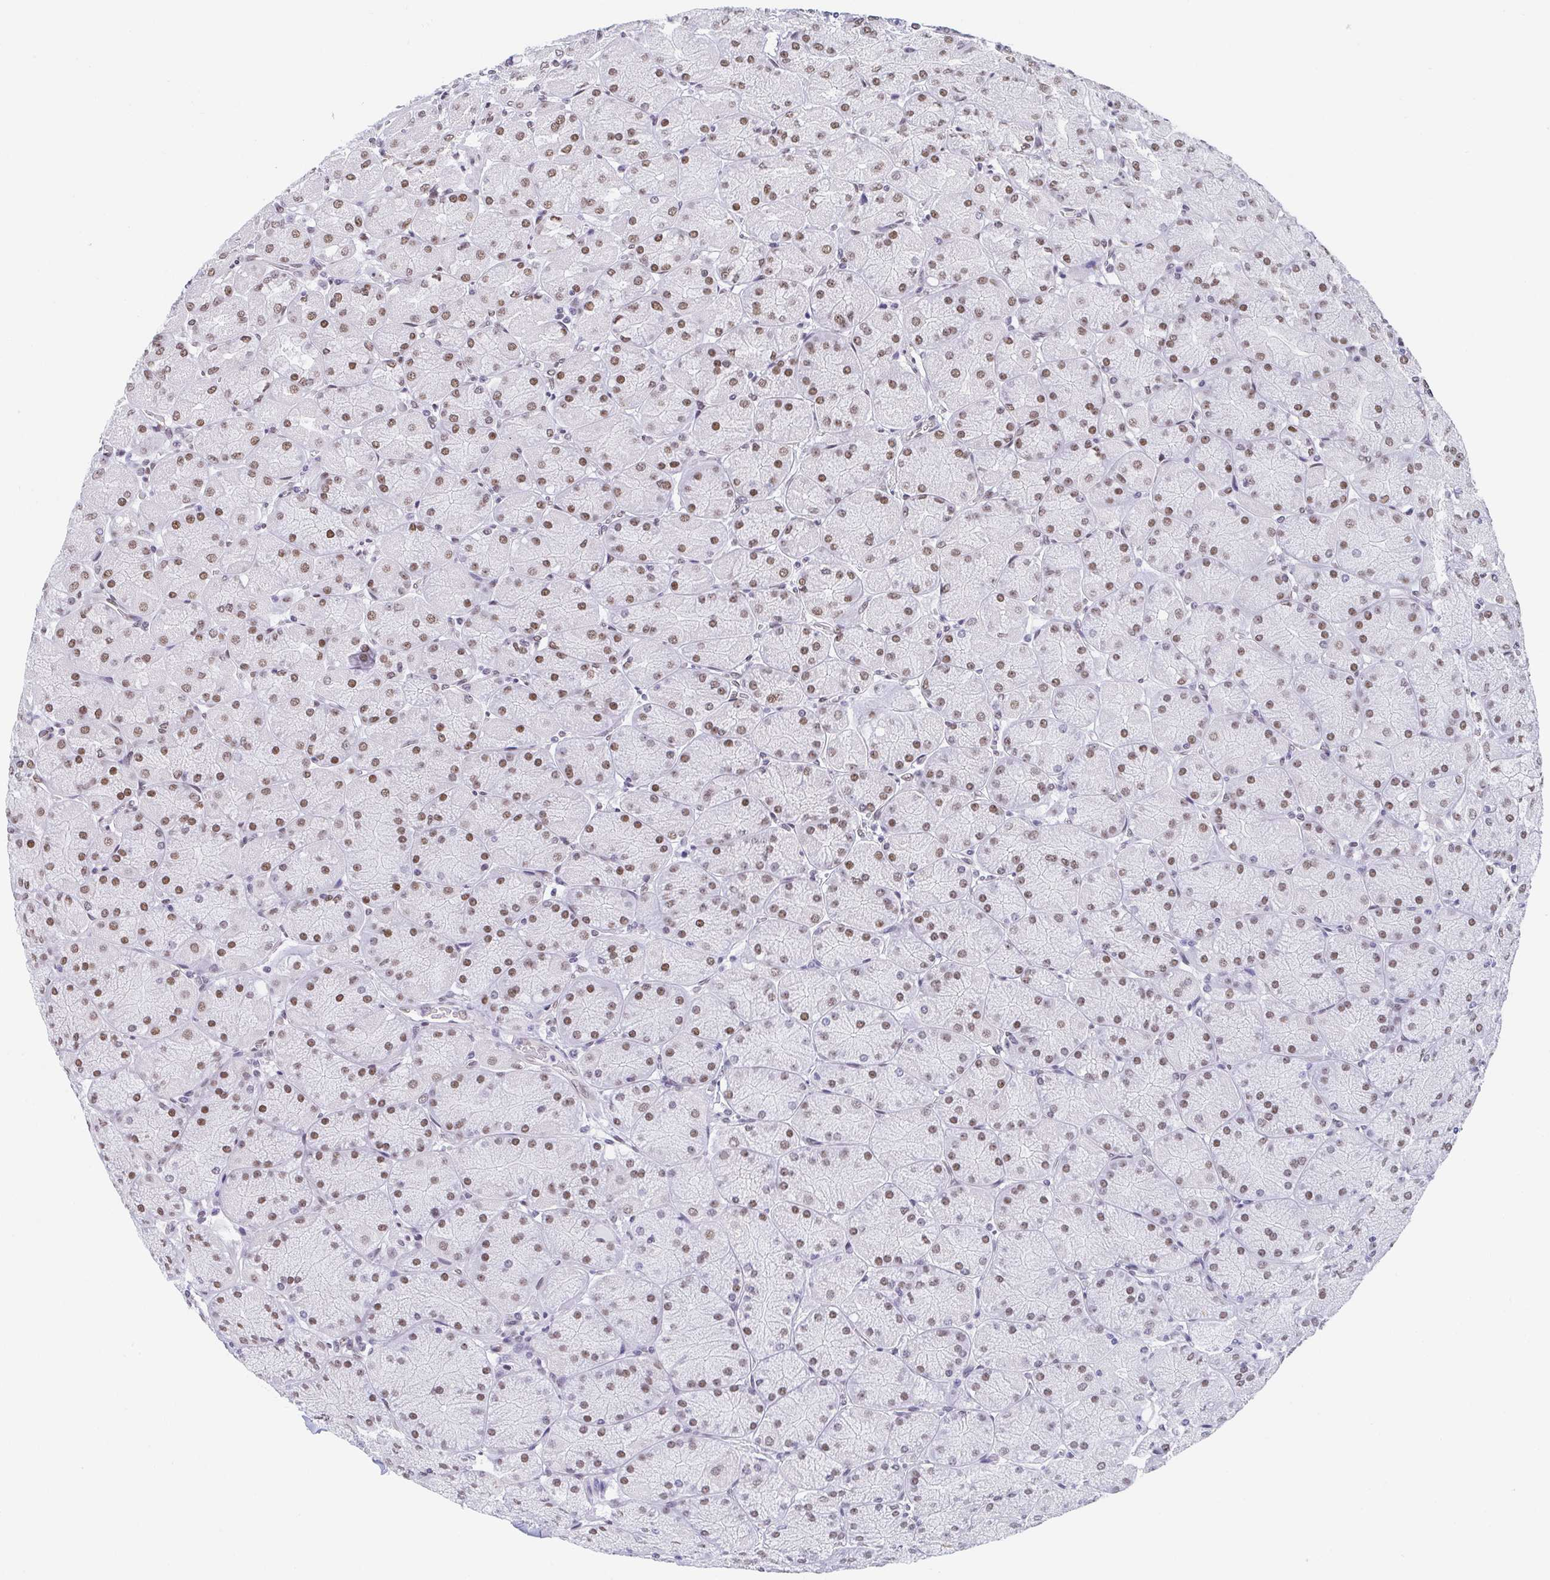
{"staining": {"intensity": "moderate", "quantity": ">75%", "location": "nuclear"}, "tissue": "stomach", "cell_type": "Glandular cells", "image_type": "normal", "snomed": [{"axis": "morphology", "description": "Normal tissue, NOS"}, {"axis": "topography", "description": "Stomach, upper"}], "caption": "Immunohistochemical staining of benign stomach demonstrates moderate nuclear protein staining in about >75% of glandular cells.", "gene": "SLC7A10", "patient": {"sex": "female", "age": 56}}